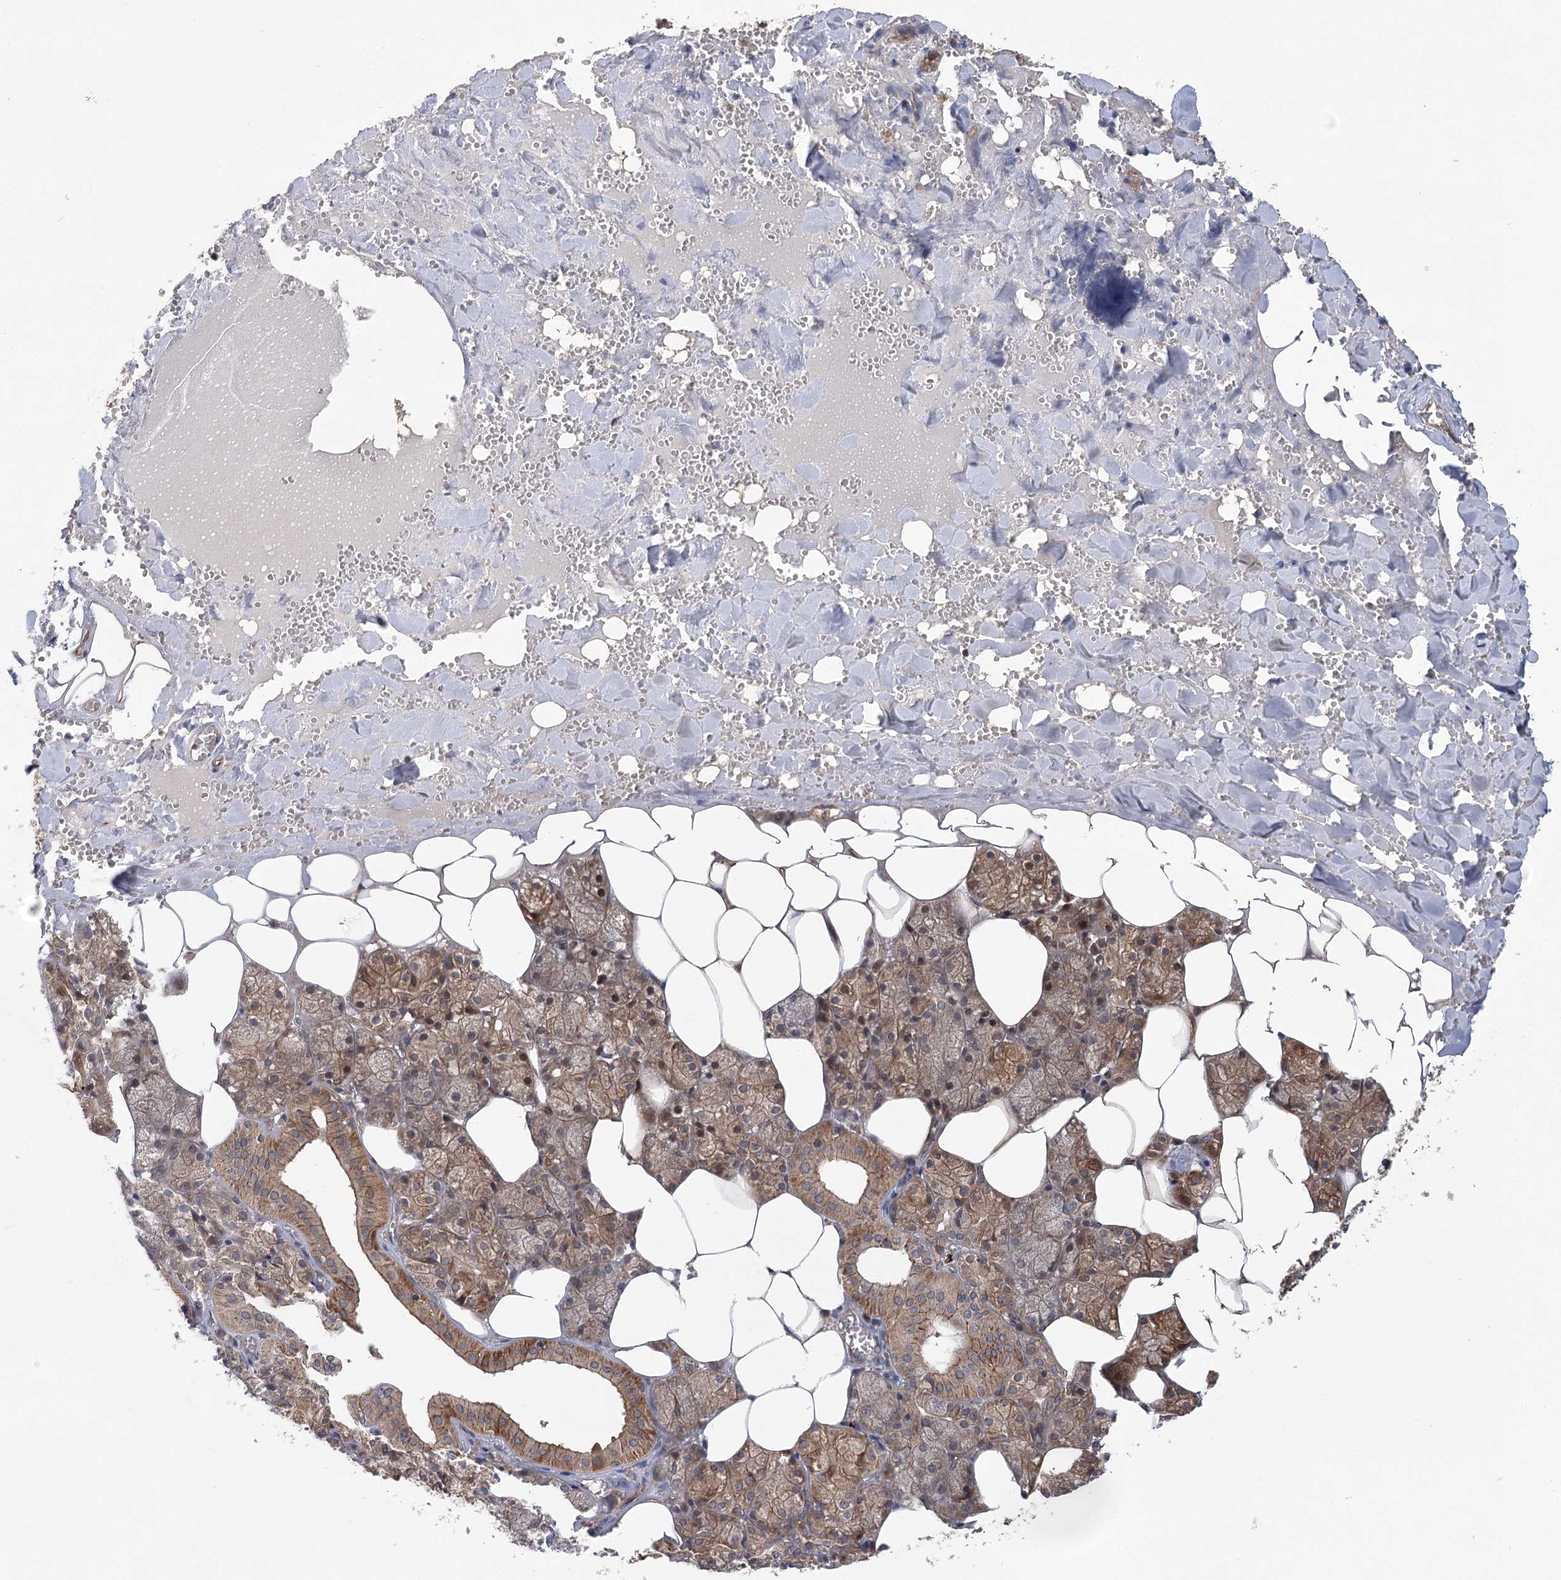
{"staining": {"intensity": "strong", "quantity": ">75%", "location": "cytoplasmic/membranous"}, "tissue": "salivary gland", "cell_type": "Glandular cells", "image_type": "normal", "snomed": [{"axis": "morphology", "description": "Normal tissue, NOS"}, {"axis": "topography", "description": "Salivary gland"}], "caption": "Benign salivary gland displays strong cytoplasmic/membranous staining in about >75% of glandular cells (DAB = brown stain, brightfield microscopy at high magnification)..", "gene": "METTL24", "patient": {"sex": "male", "age": 62}}